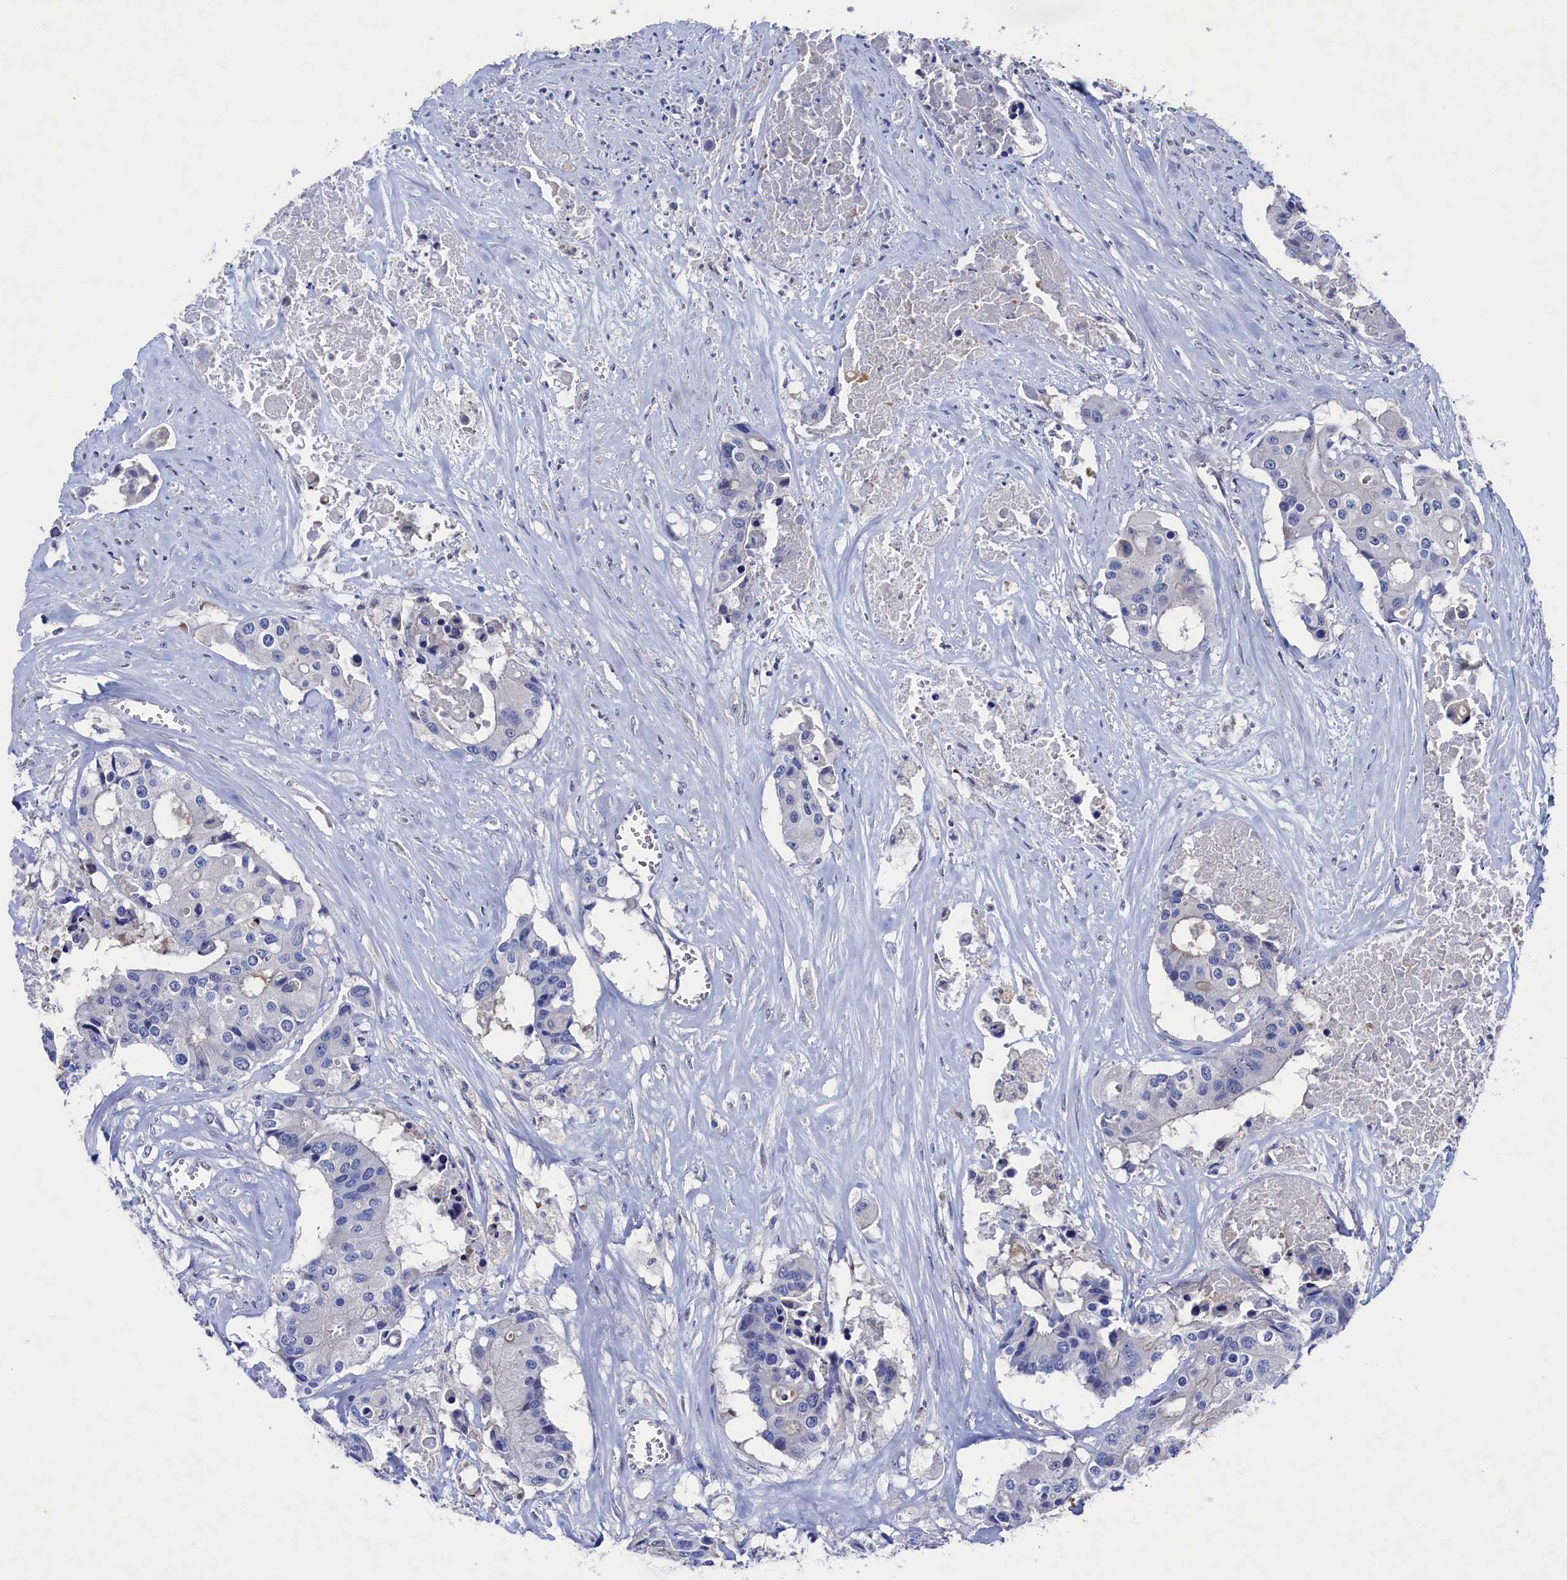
{"staining": {"intensity": "negative", "quantity": "none", "location": "none"}, "tissue": "colorectal cancer", "cell_type": "Tumor cells", "image_type": "cancer", "snomed": [{"axis": "morphology", "description": "Adenocarcinoma, NOS"}, {"axis": "topography", "description": "Colon"}], "caption": "Tumor cells show no significant positivity in colorectal cancer (adenocarcinoma).", "gene": "RNH1", "patient": {"sex": "male", "age": 77}}